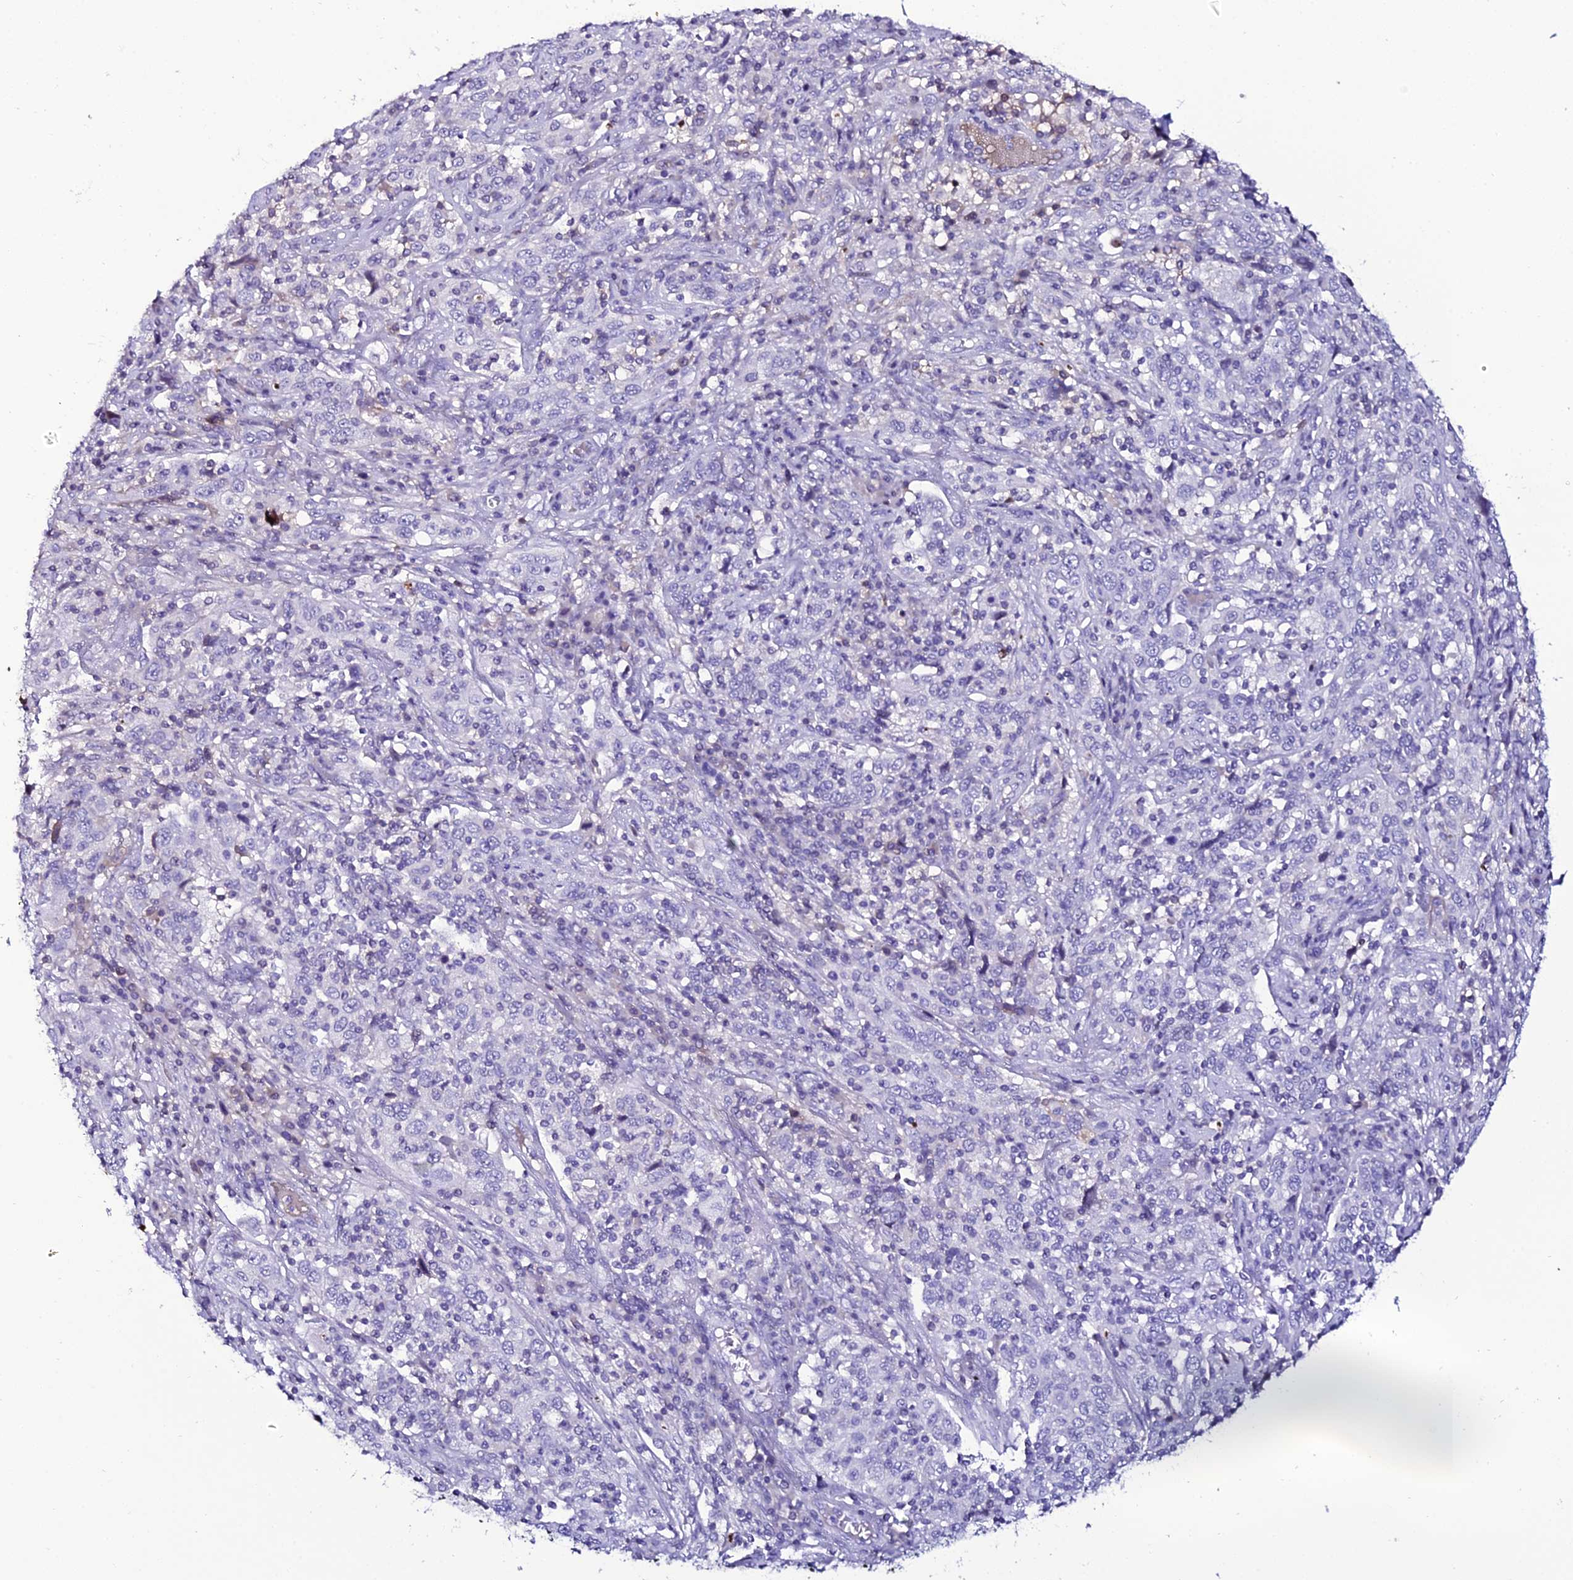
{"staining": {"intensity": "negative", "quantity": "none", "location": "none"}, "tissue": "cervical cancer", "cell_type": "Tumor cells", "image_type": "cancer", "snomed": [{"axis": "morphology", "description": "Squamous cell carcinoma, NOS"}, {"axis": "topography", "description": "Cervix"}], "caption": "The histopathology image displays no staining of tumor cells in squamous cell carcinoma (cervical).", "gene": "DEFB132", "patient": {"sex": "female", "age": 46}}